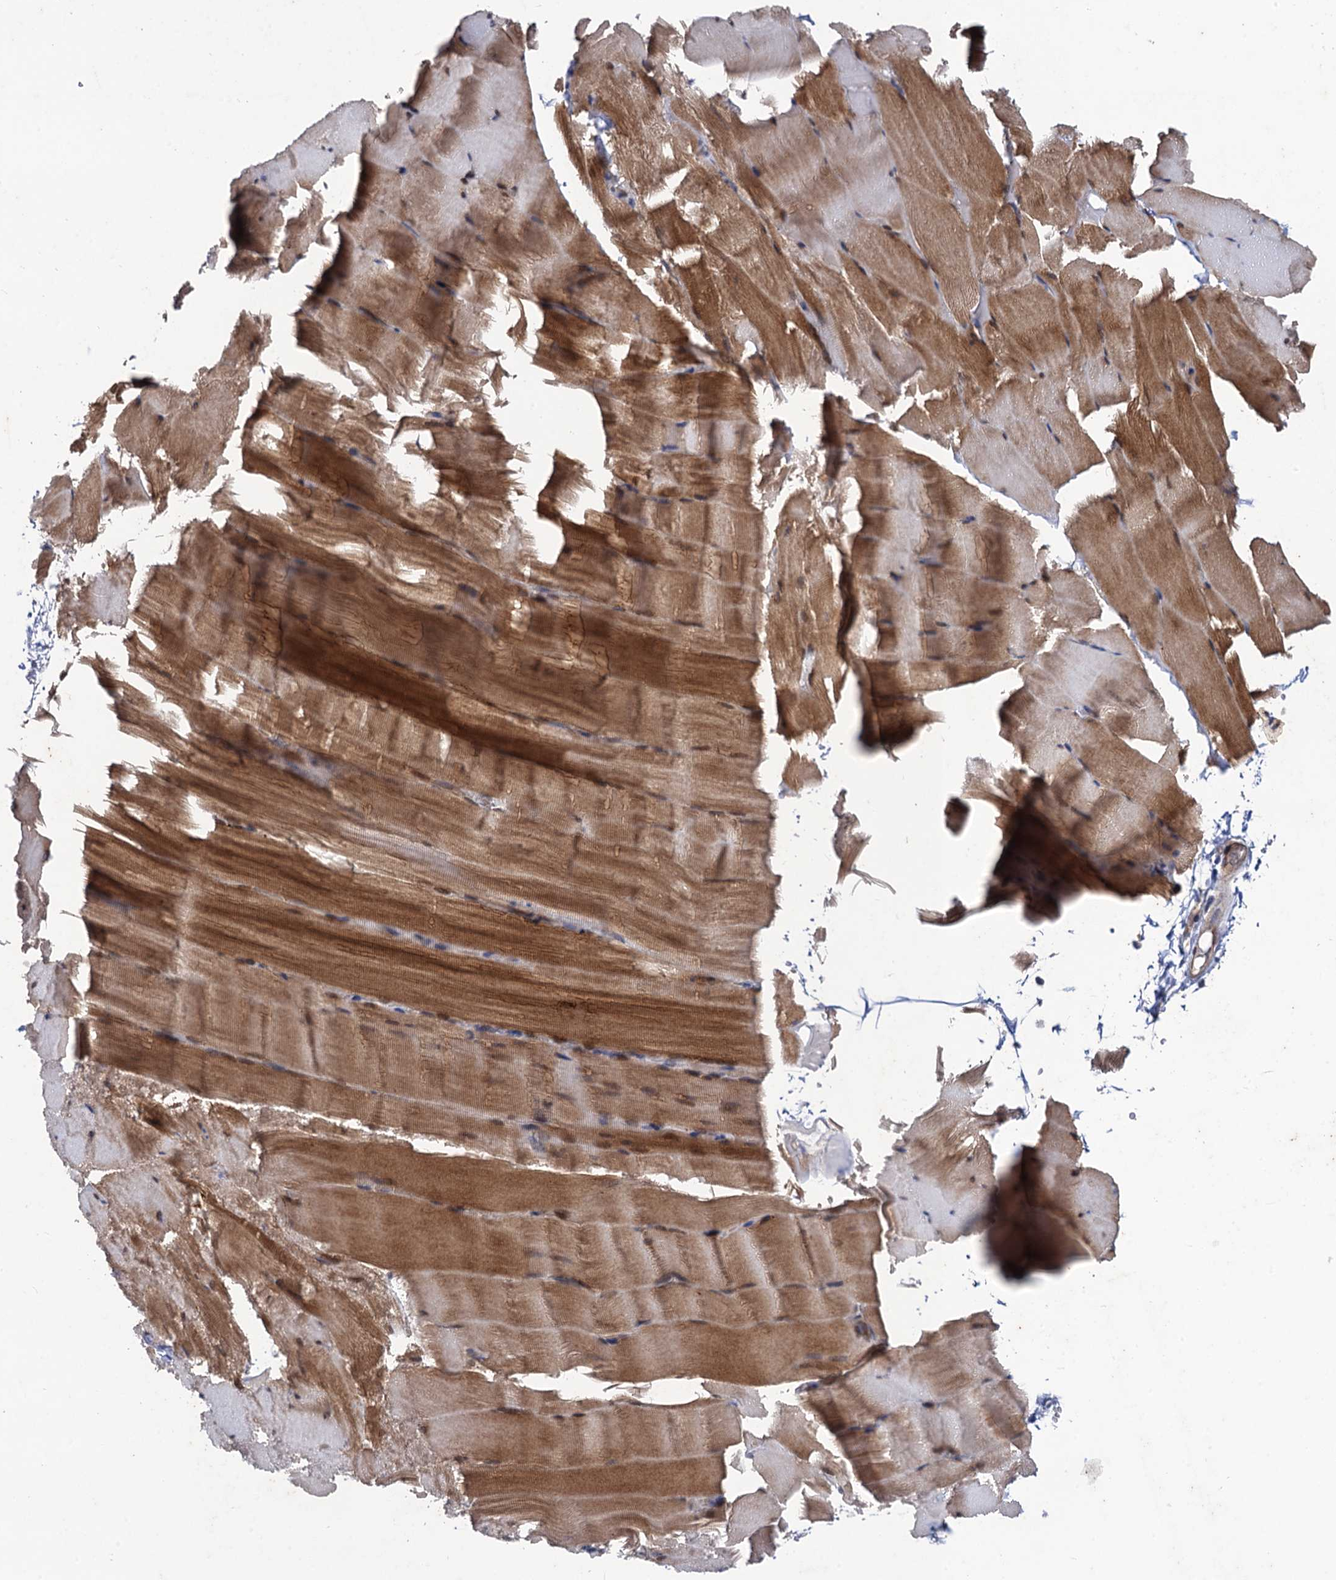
{"staining": {"intensity": "moderate", "quantity": ">75%", "location": "cytoplasmic/membranous"}, "tissue": "skeletal muscle", "cell_type": "Myocytes", "image_type": "normal", "snomed": [{"axis": "morphology", "description": "Normal tissue, NOS"}, {"axis": "topography", "description": "Skeletal muscle"}], "caption": "A histopathology image showing moderate cytoplasmic/membranous expression in about >75% of myocytes in unremarkable skeletal muscle, as visualized by brown immunohistochemical staining.", "gene": "DYDC1", "patient": {"sex": "male", "age": 62}}